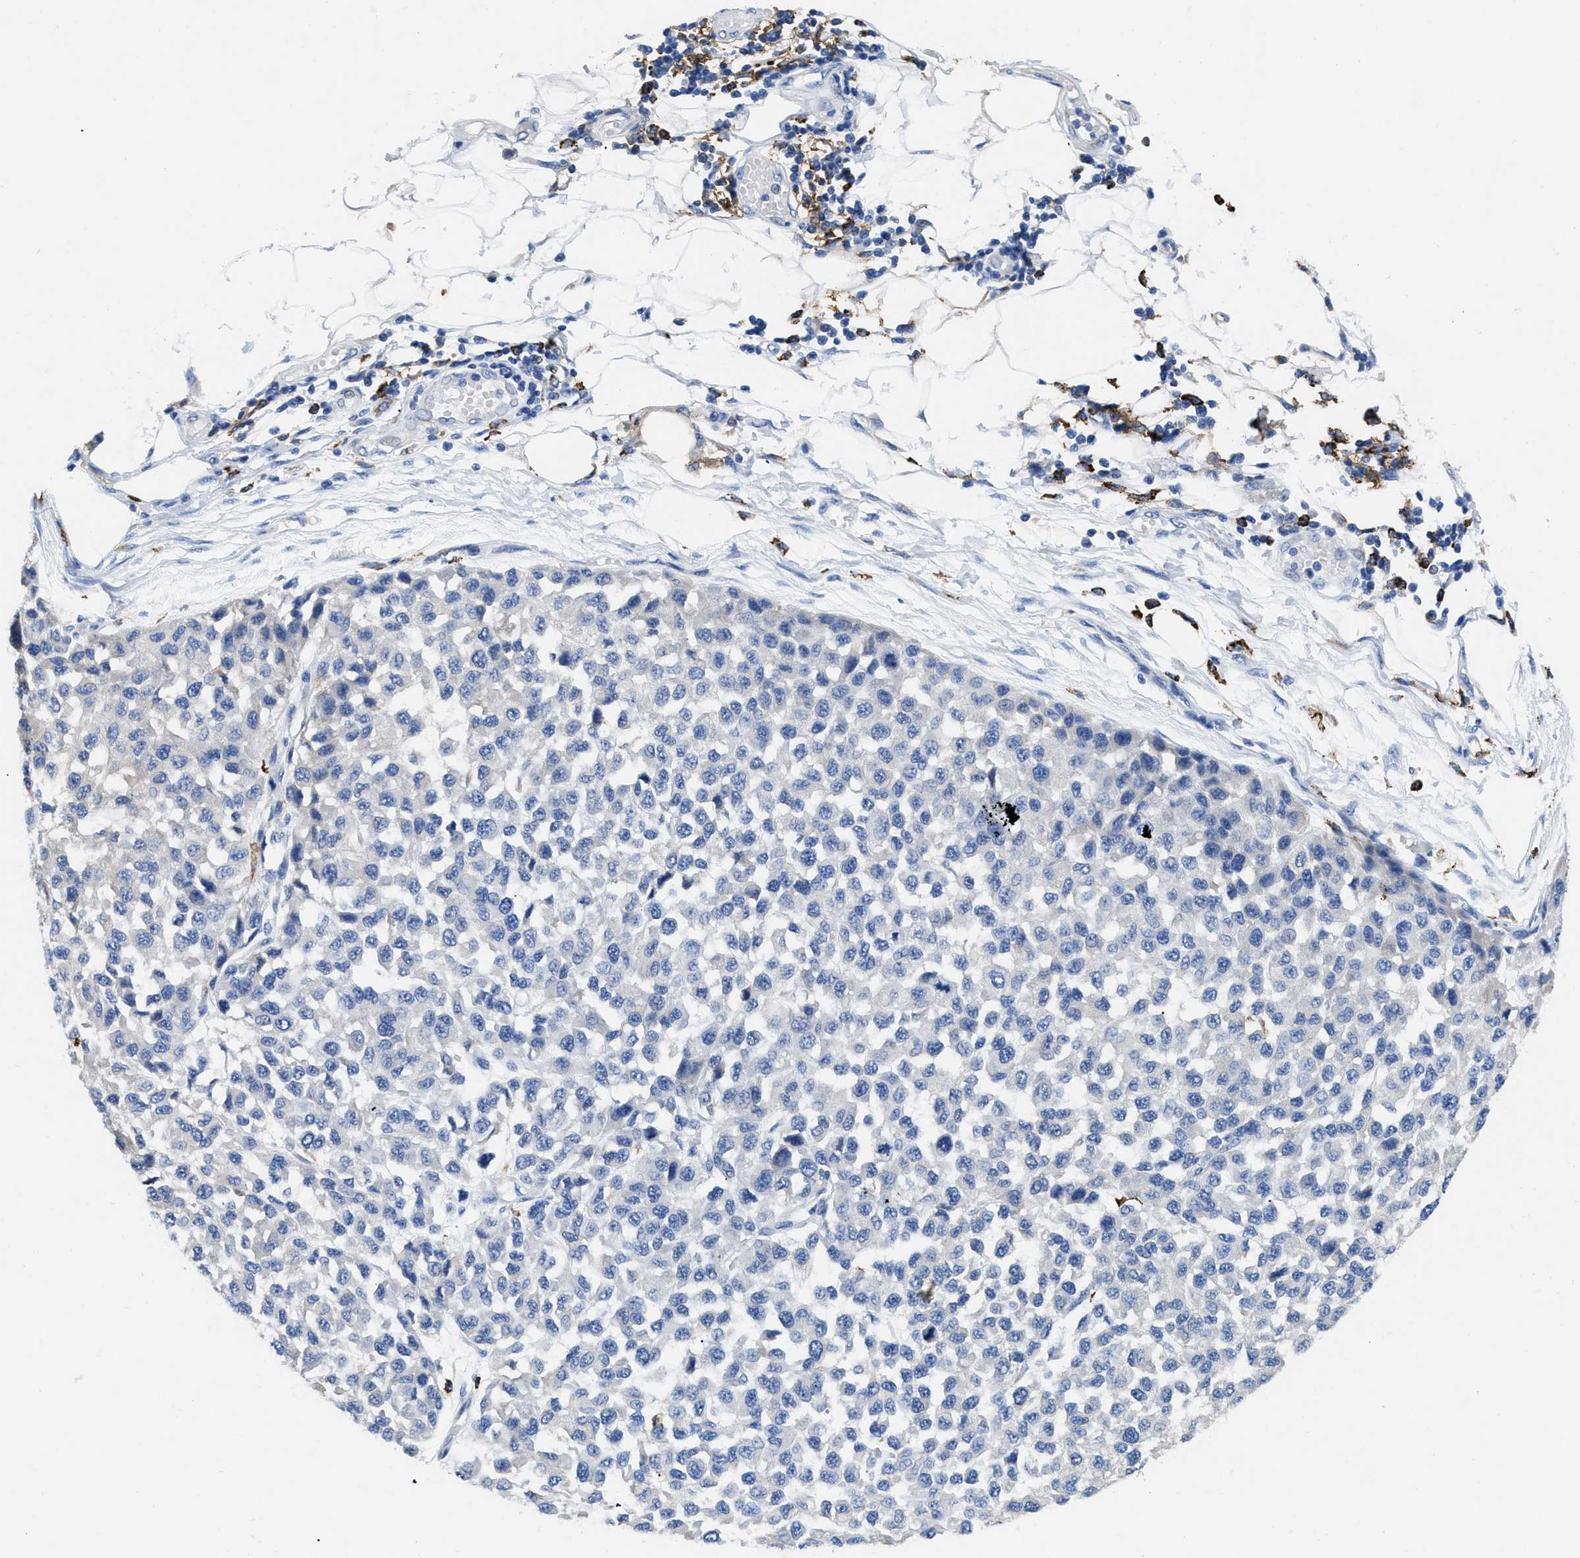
{"staining": {"intensity": "negative", "quantity": "none", "location": "none"}, "tissue": "melanoma", "cell_type": "Tumor cells", "image_type": "cancer", "snomed": [{"axis": "morphology", "description": "Normal tissue, NOS"}, {"axis": "morphology", "description": "Malignant melanoma, NOS"}, {"axis": "topography", "description": "Skin"}], "caption": "IHC micrograph of neoplastic tissue: human melanoma stained with DAB displays no significant protein positivity in tumor cells. The staining was performed using DAB (3,3'-diaminobenzidine) to visualize the protein expression in brown, while the nuclei were stained in blue with hematoxylin (Magnification: 20x).", "gene": "HLA-DPA1", "patient": {"sex": "male", "age": 62}}